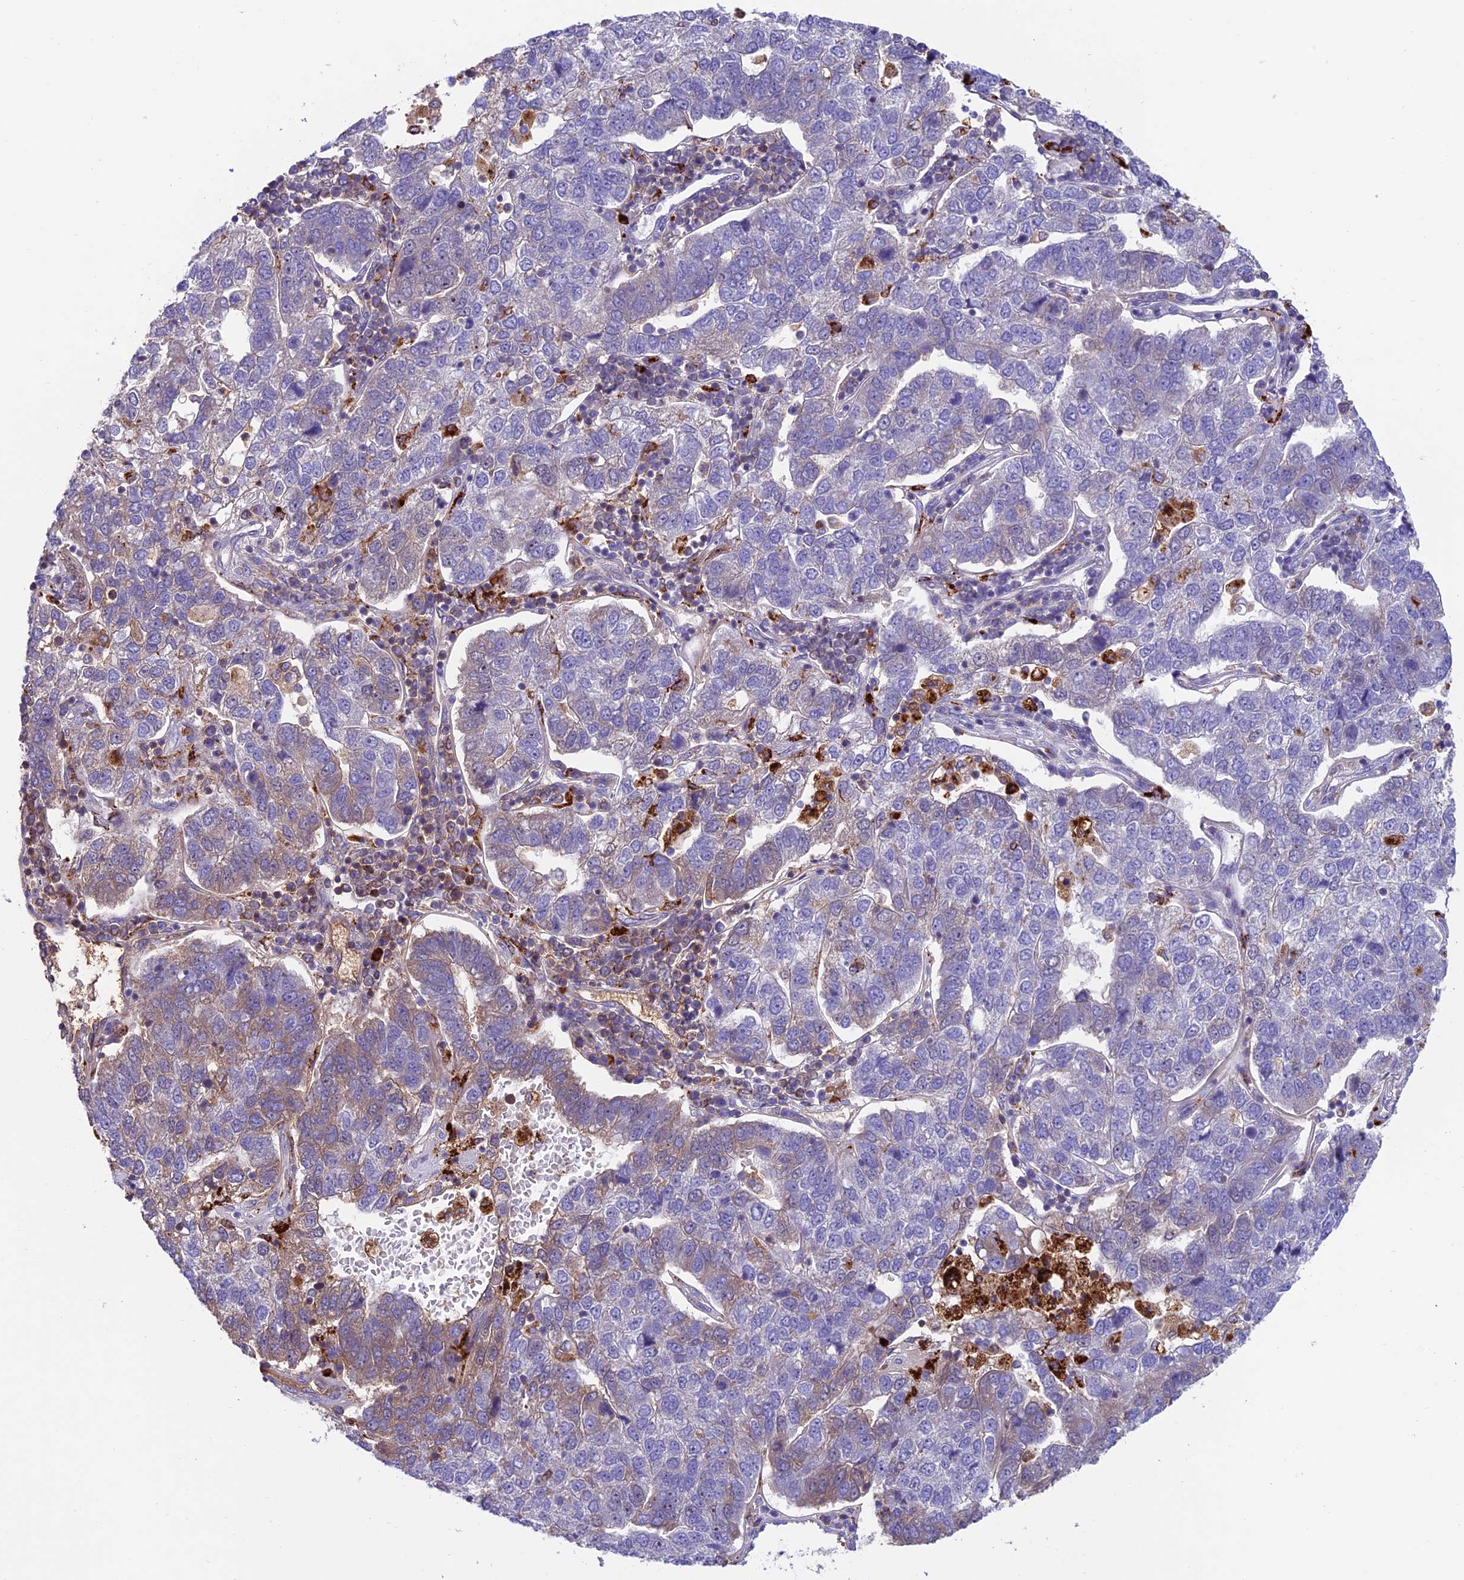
{"staining": {"intensity": "weak", "quantity": "<25%", "location": "cytoplasmic/membranous"}, "tissue": "pancreatic cancer", "cell_type": "Tumor cells", "image_type": "cancer", "snomed": [{"axis": "morphology", "description": "Adenocarcinoma, NOS"}, {"axis": "topography", "description": "Pancreas"}], "caption": "Tumor cells show no significant protein expression in pancreatic adenocarcinoma.", "gene": "ARHGEF18", "patient": {"sex": "female", "age": 61}}